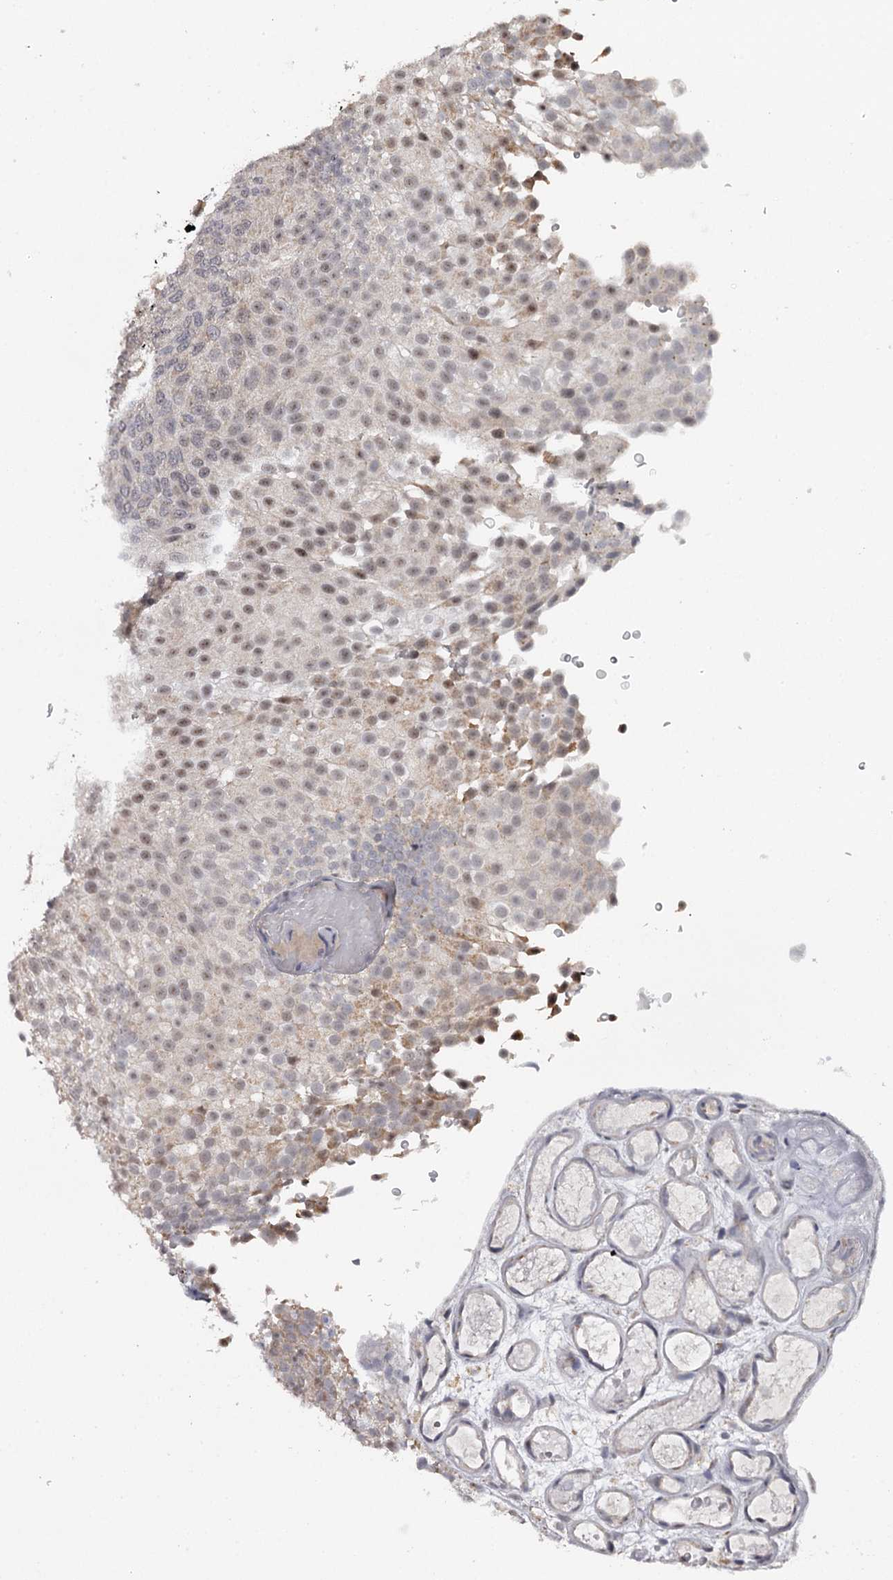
{"staining": {"intensity": "weak", "quantity": "25%-75%", "location": "nuclear"}, "tissue": "urothelial cancer", "cell_type": "Tumor cells", "image_type": "cancer", "snomed": [{"axis": "morphology", "description": "Urothelial carcinoma, Low grade"}, {"axis": "topography", "description": "Urinary bladder"}], "caption": "Immunohistochemical staining of urothelial cancer demonstrates weak nuclear protein expression in about 25%-75% of tumor cells. The staining was performed using DAB, with brown indicating positive protein expression. Nuclei are stained blue with hematoxylin.", "gene": "GTSF1", "patient": {"sex": "male", "age": 78}}